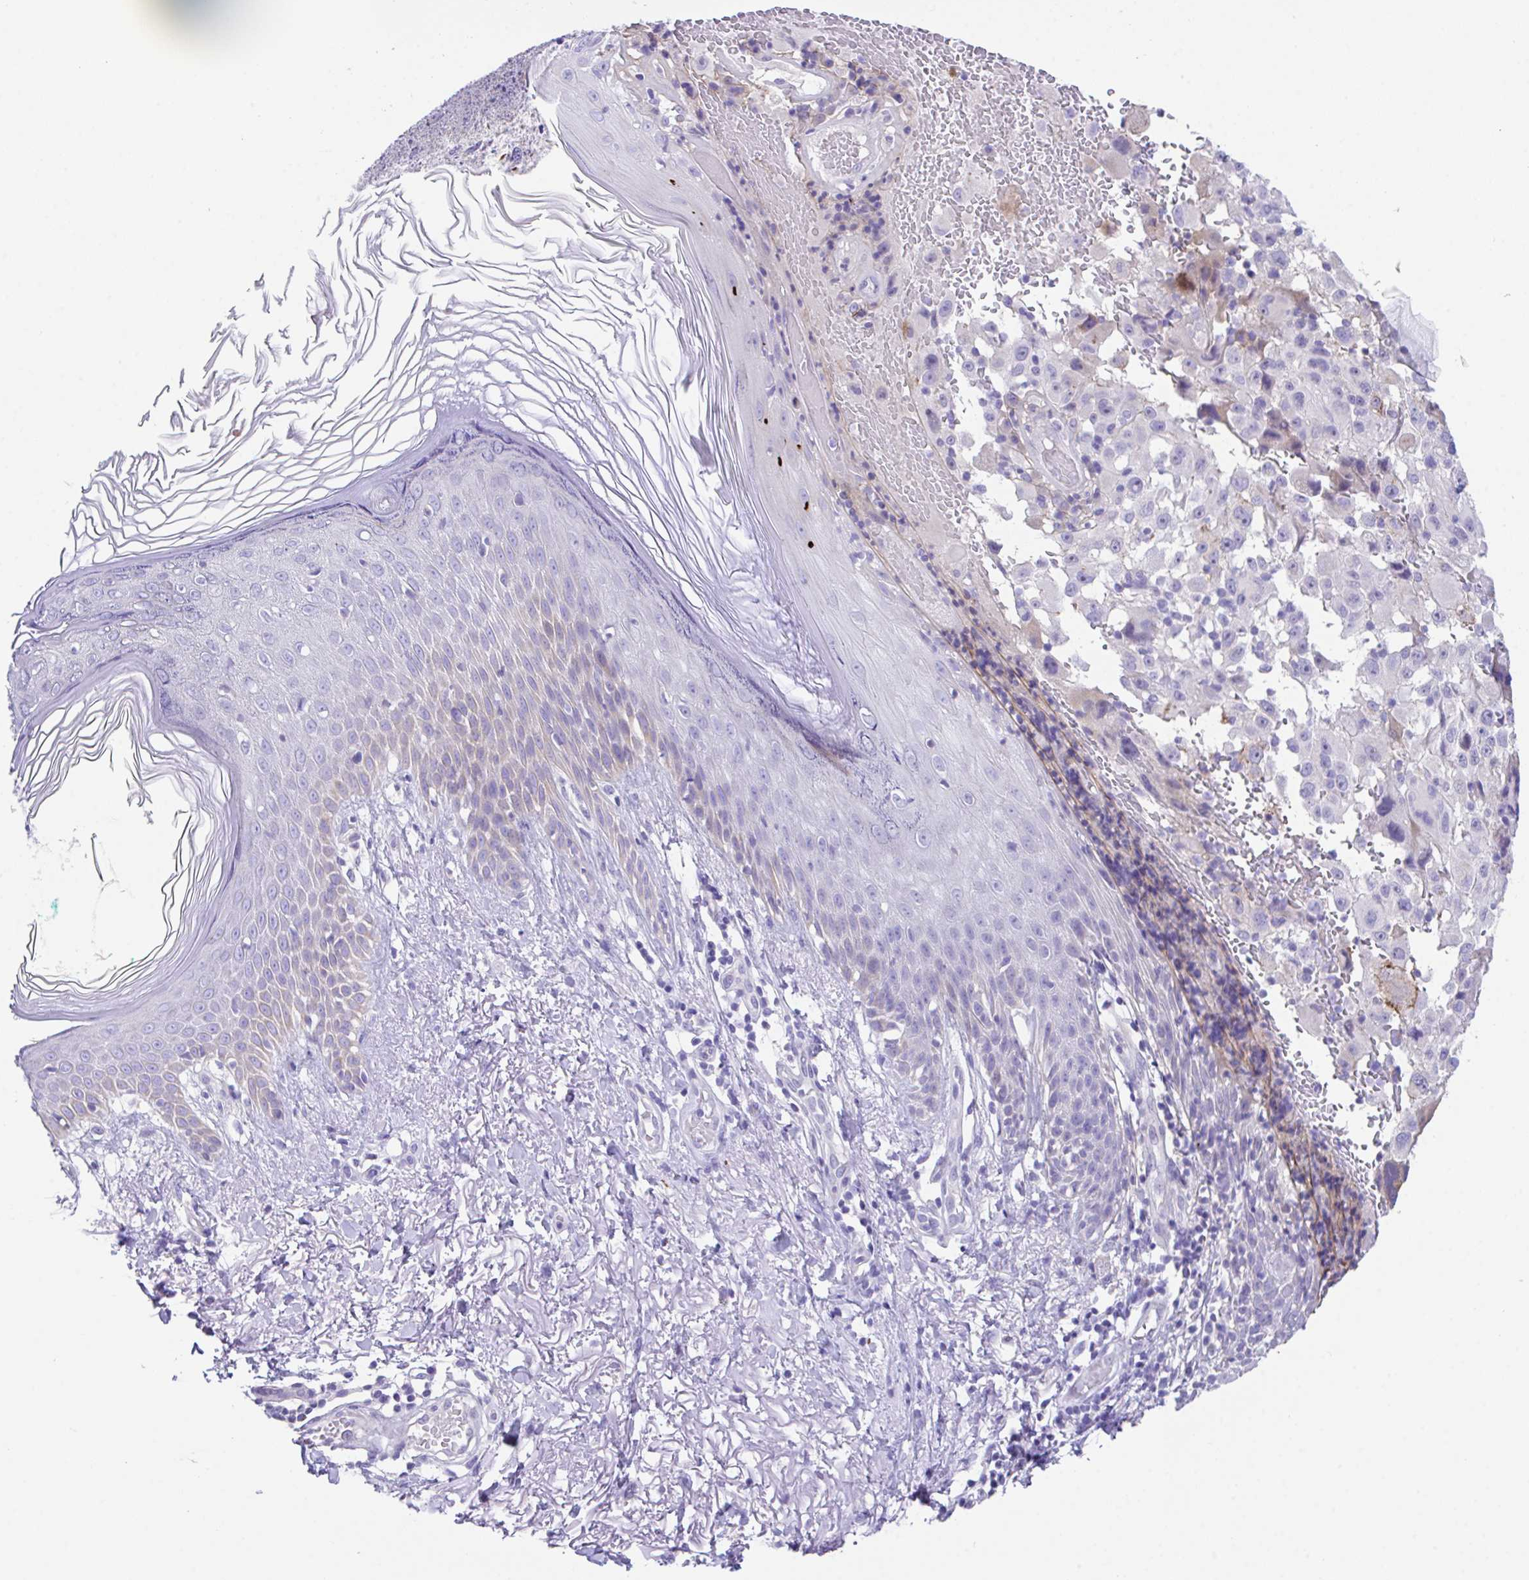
{"staining": {"intensity": "negative", "quantity": "none", "location": "none"}, "tissue": "melanoma", "cell_type": "Tumor cells", "image_type": "cancer", "snomed": [{"axis": "morphology", "description": "Malignant melanoma, NOS"}, {"axis": "topography", "description": "Skin"}], "caption": "Tumor cells show no significant protein positivity in malignant melanoma.", "gene": "SLC16A6", "patient": {"sex": "female", "age": 71}}